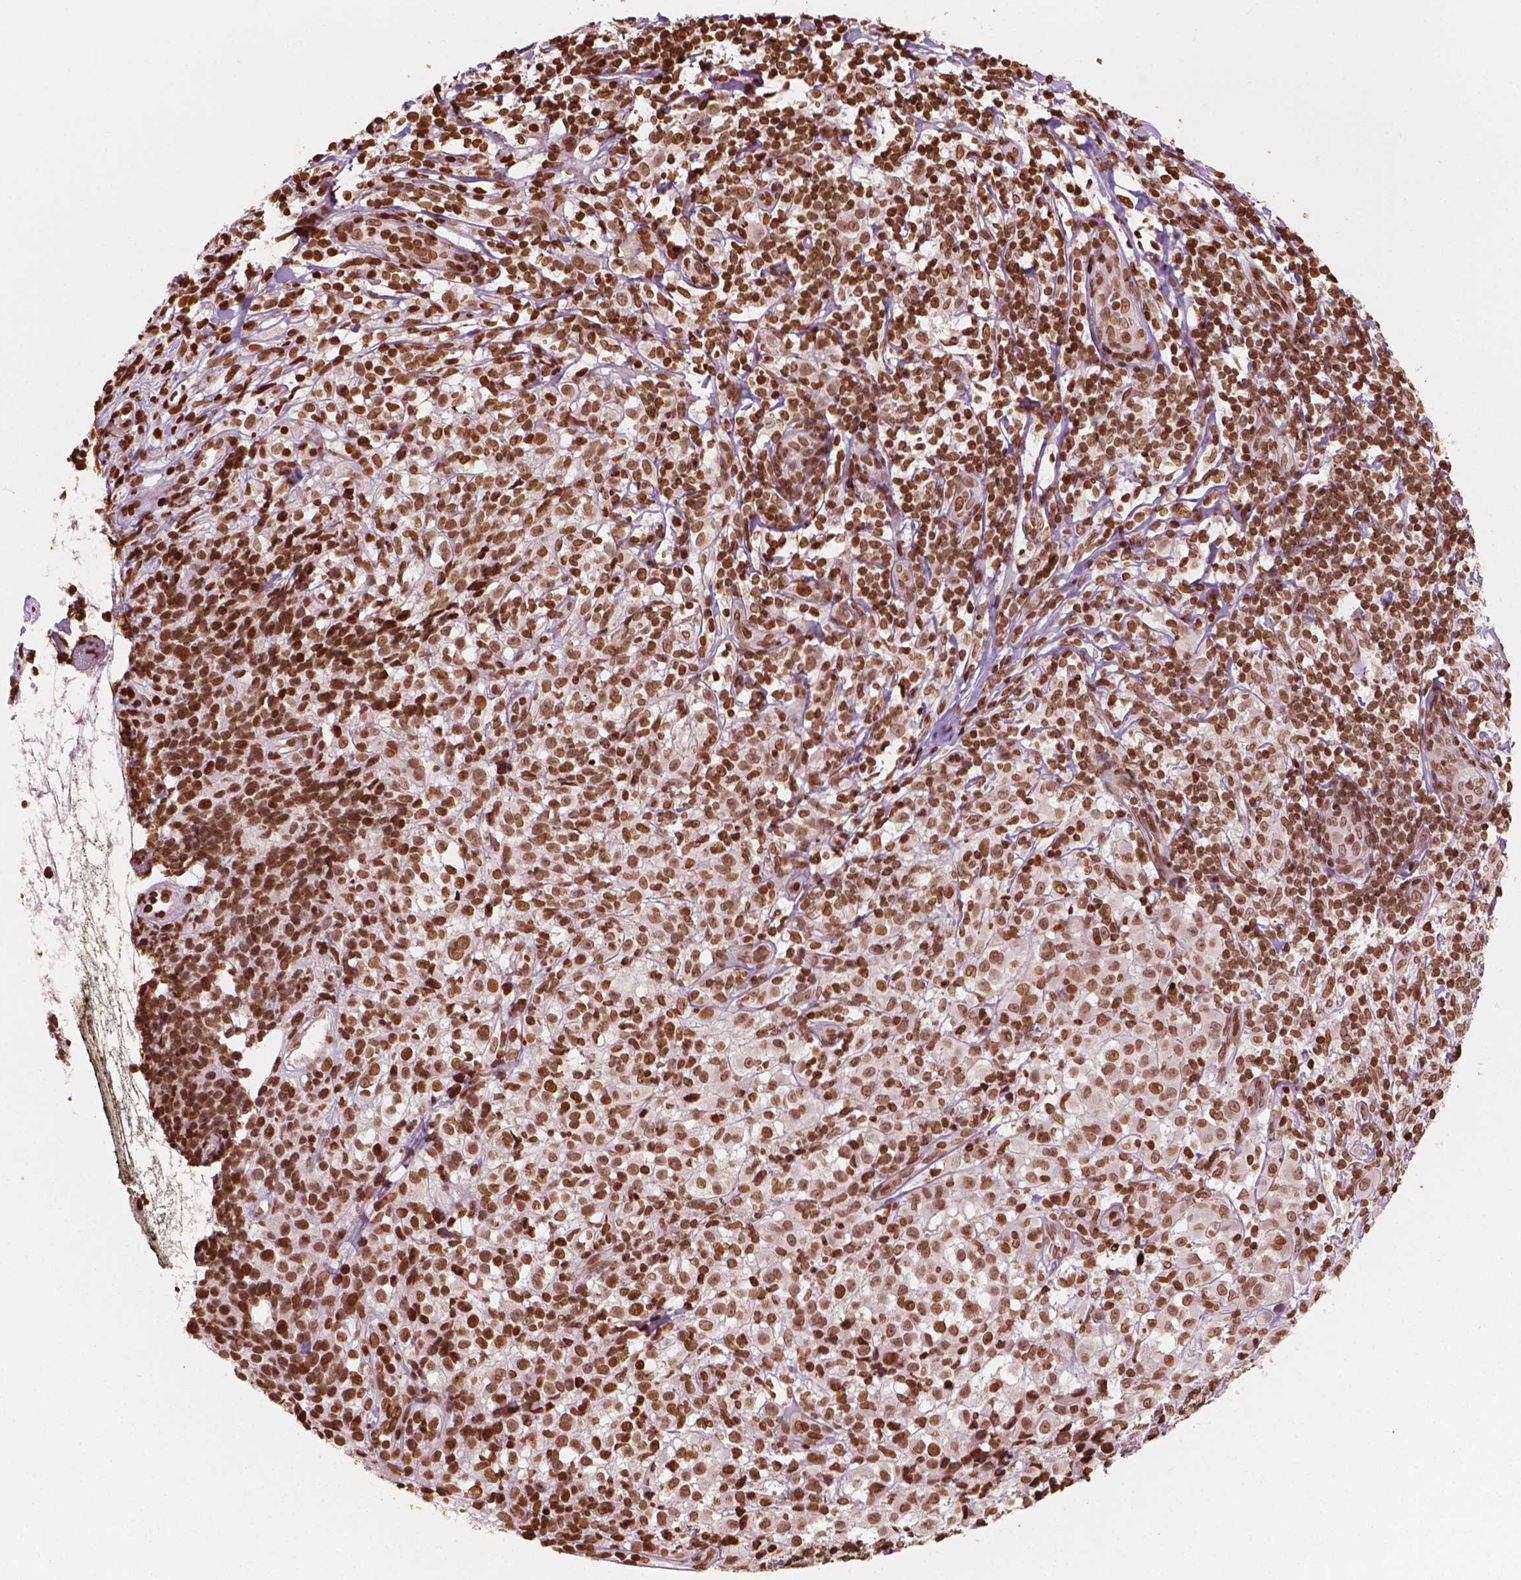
{"staining": {"intensity": "strong", "quantity": ">75%", "location": "nuclear"}, "tissue": "melanoma", "cell_type": "Tumor cells", "image_type": "cancer", "snomed": [{"axis": "morphology", "description": "Malignant melanoma, NOS"}, {"axis": "topography", "description": "Skin"}], "caption": "This photomicrograph demonstrates immunohistochemistry staining of malignant melanoma, with high strong nuclear staining in about >75% of tumor cells.", "gene": "H3C7", "patient": {"sex": "male", "age": 85}}